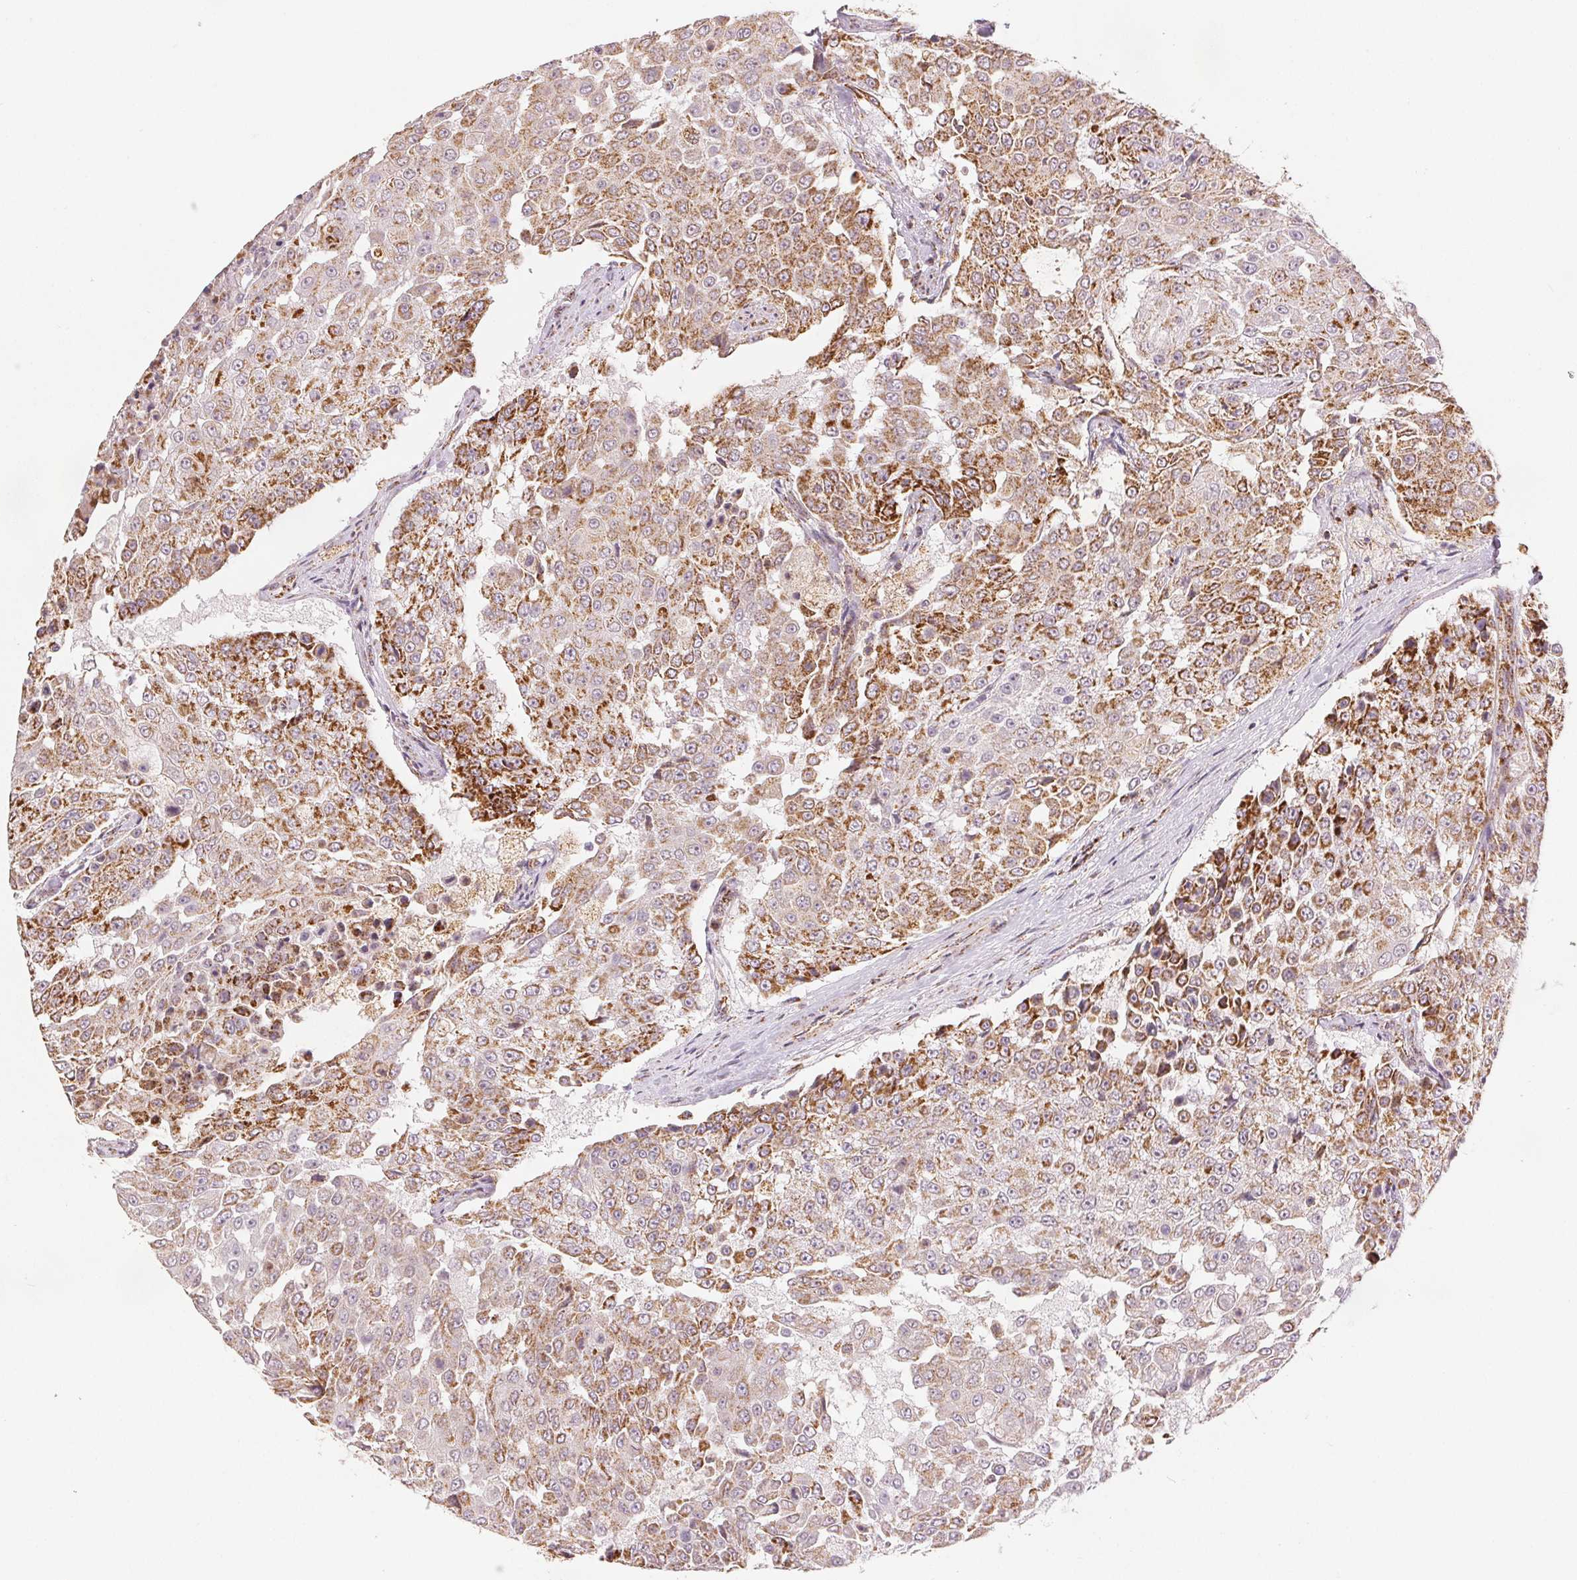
{"staining": {"intensity": "strong", "quantity": "25%-75%", "location": "cytoplasmic/membranous"}, "tissue": "urothelial cancer", "cell_type": "Tumor cells", "image_type": "cancer", "snomed": [{"axis": "morphology", "description": "Urothelial carcinoma, High grade"}, {"axis": "topography", "description": "Urinary bladder"}], "caption": "This is an image of IHC staining of urothelial cancer, which shows strong staining in the cytoplasmic/membranous of tumor cells.", "gene": "SDHB", "patient": {"sex": "female", "age": 63}}